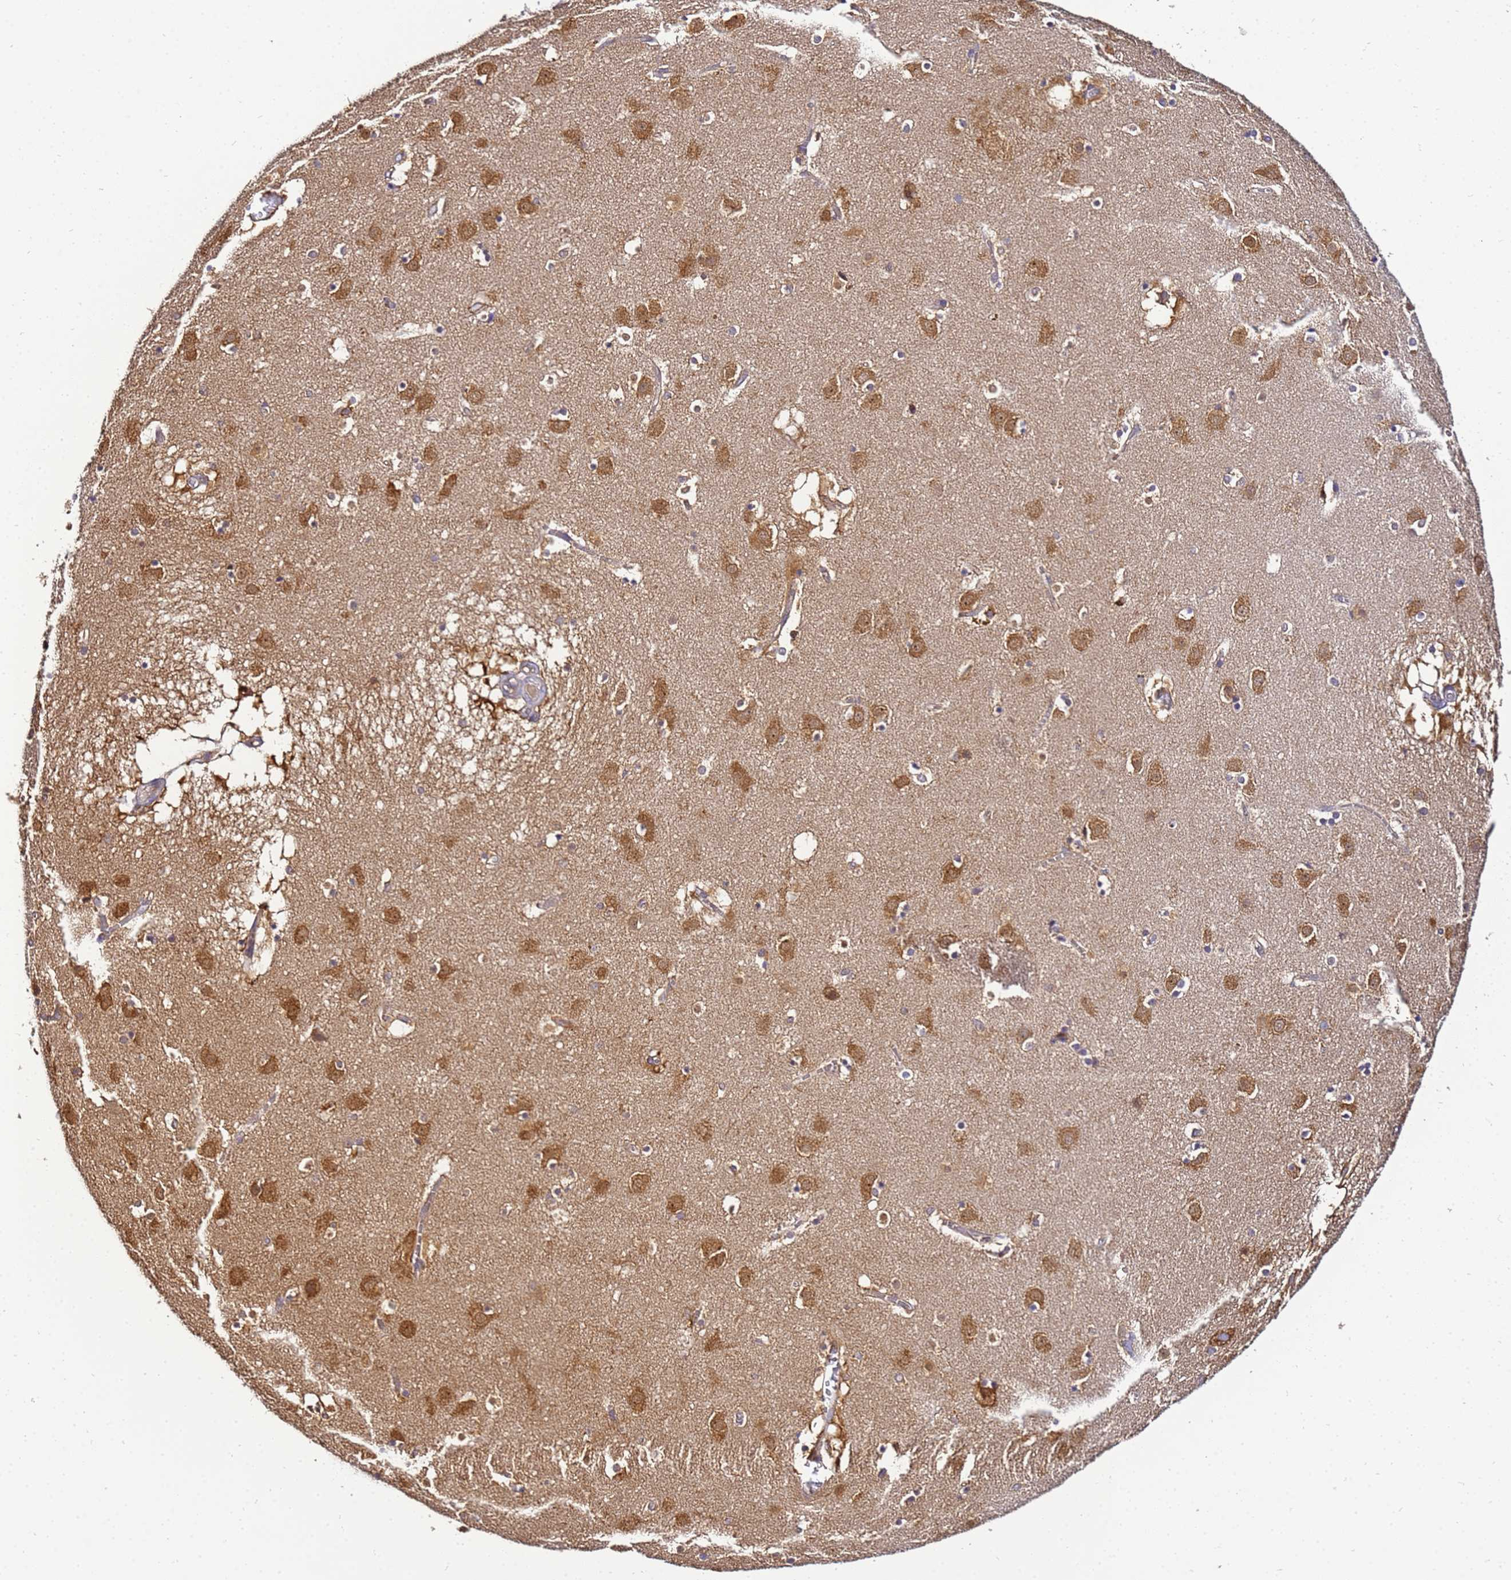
{"staining": {"intensity": "negative", "quantity": "none", "location": "none"}, "tissue": "caudate", "cell_type": "Glial cells", "image_type": "normal", "snomed": [{"axis": "morphology", "description": "Normal tissue, NOS"}, {"axis": "topography", "description": "Lateral ventricle wall"}], "caption": "An IHC histopathology image of benign caudate is shown. There is no staining in glial cells of caudate.", "gene": "NARS1", "patient": {"sex": "male", "age": 70}}